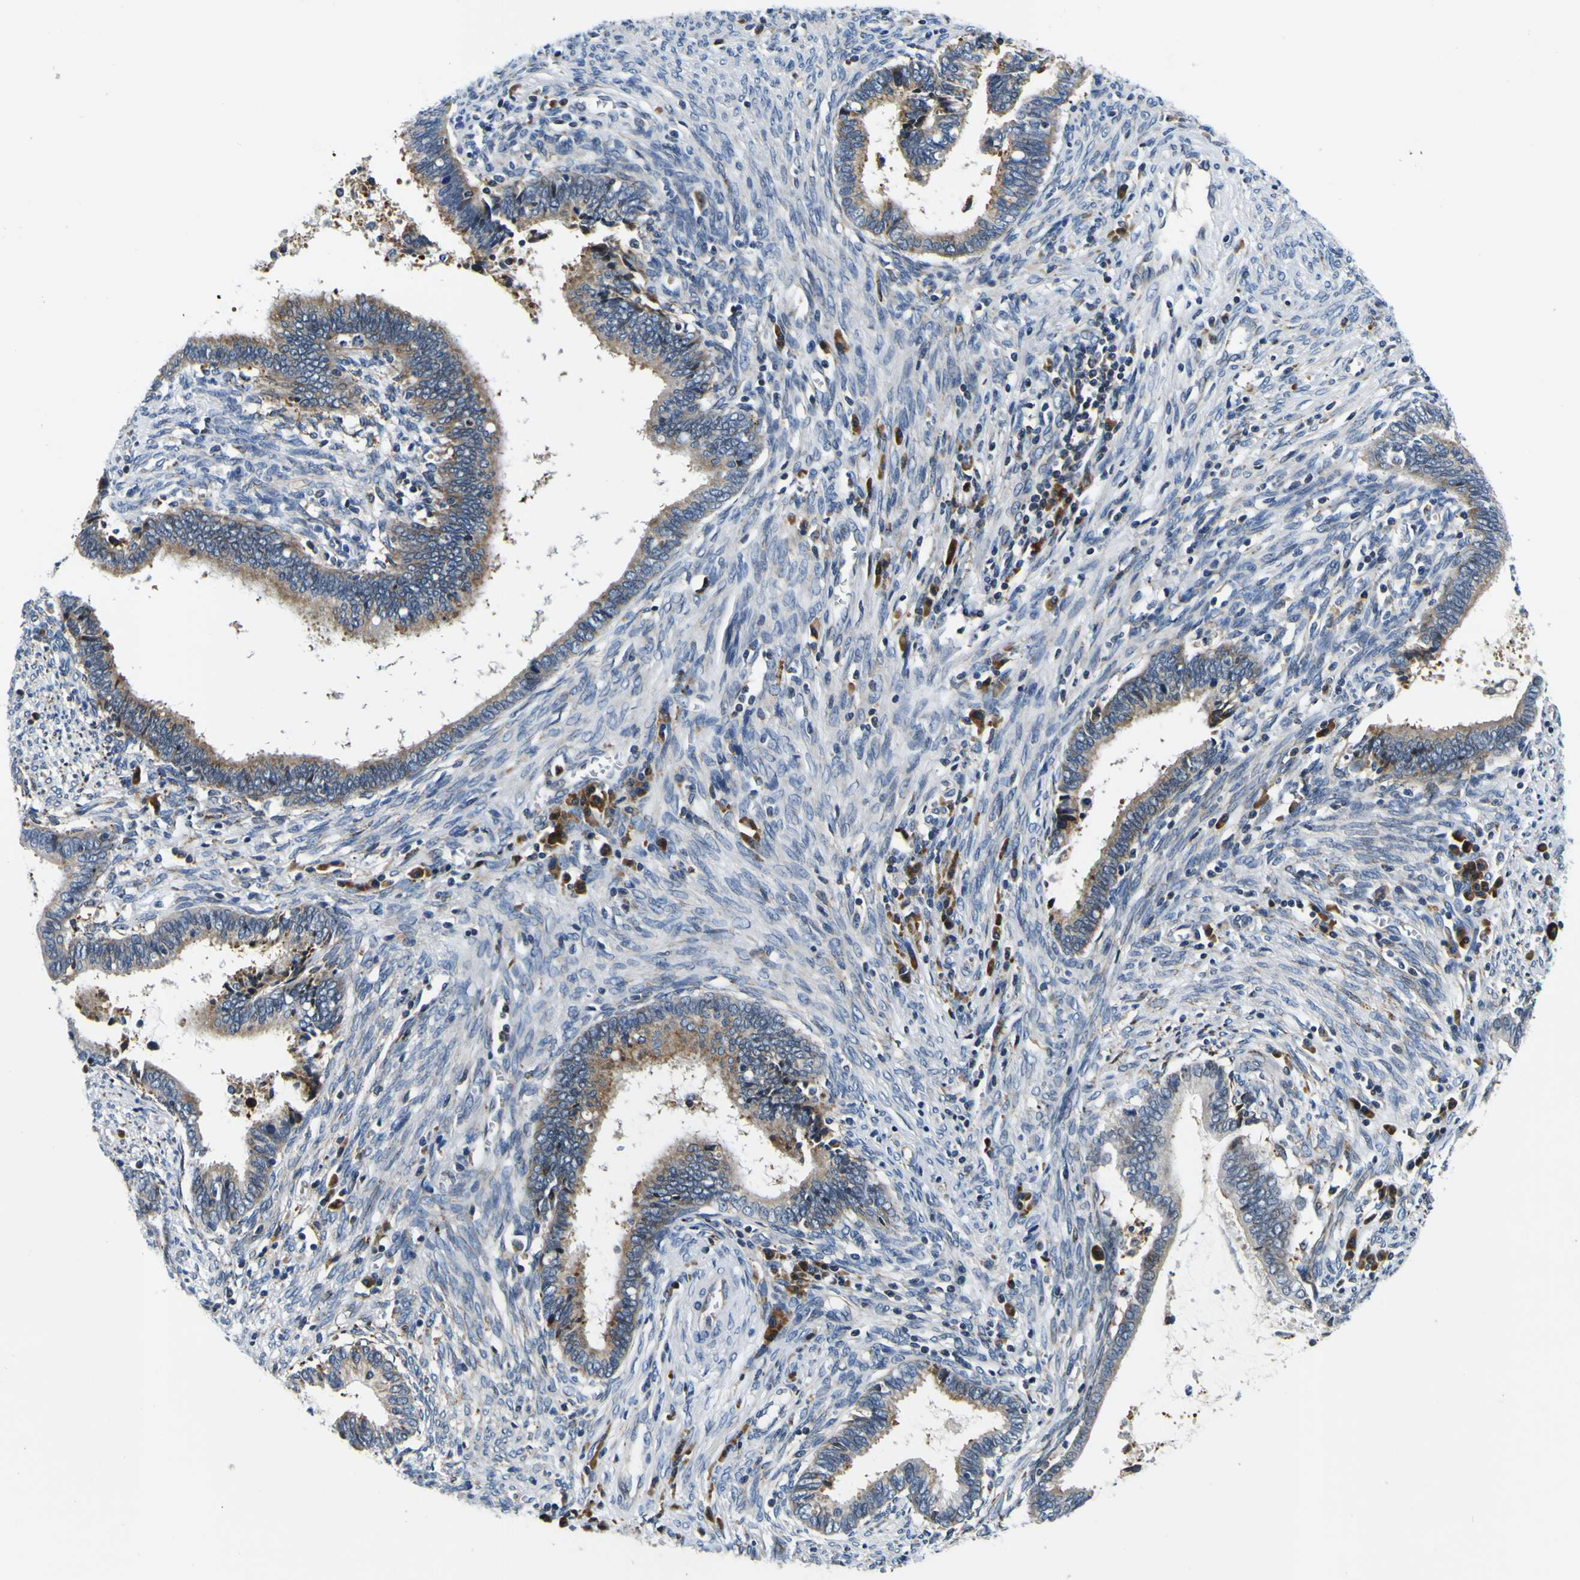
{"staining": {"intensity": "weak", "quantity": ">75%", "location": "cytoplasmic/membranous"}, "tissue": "cervical cancer", "cell_type": "Tumor cells", "image_type": "cancer", "snomed": [{"axis": "morphology", "description": "Adenocarcinoma, NOS"}, {"axis": "topography", "description": "Cervix"}], "caption": "Tumor cells exhibit low levels of weak cytoplasmic/membranous staining in approximately >75% of cells in human cervical adenocarcinoma.", "gene": "NLRP3", "patient": {"sex": "female", "age": 44}}